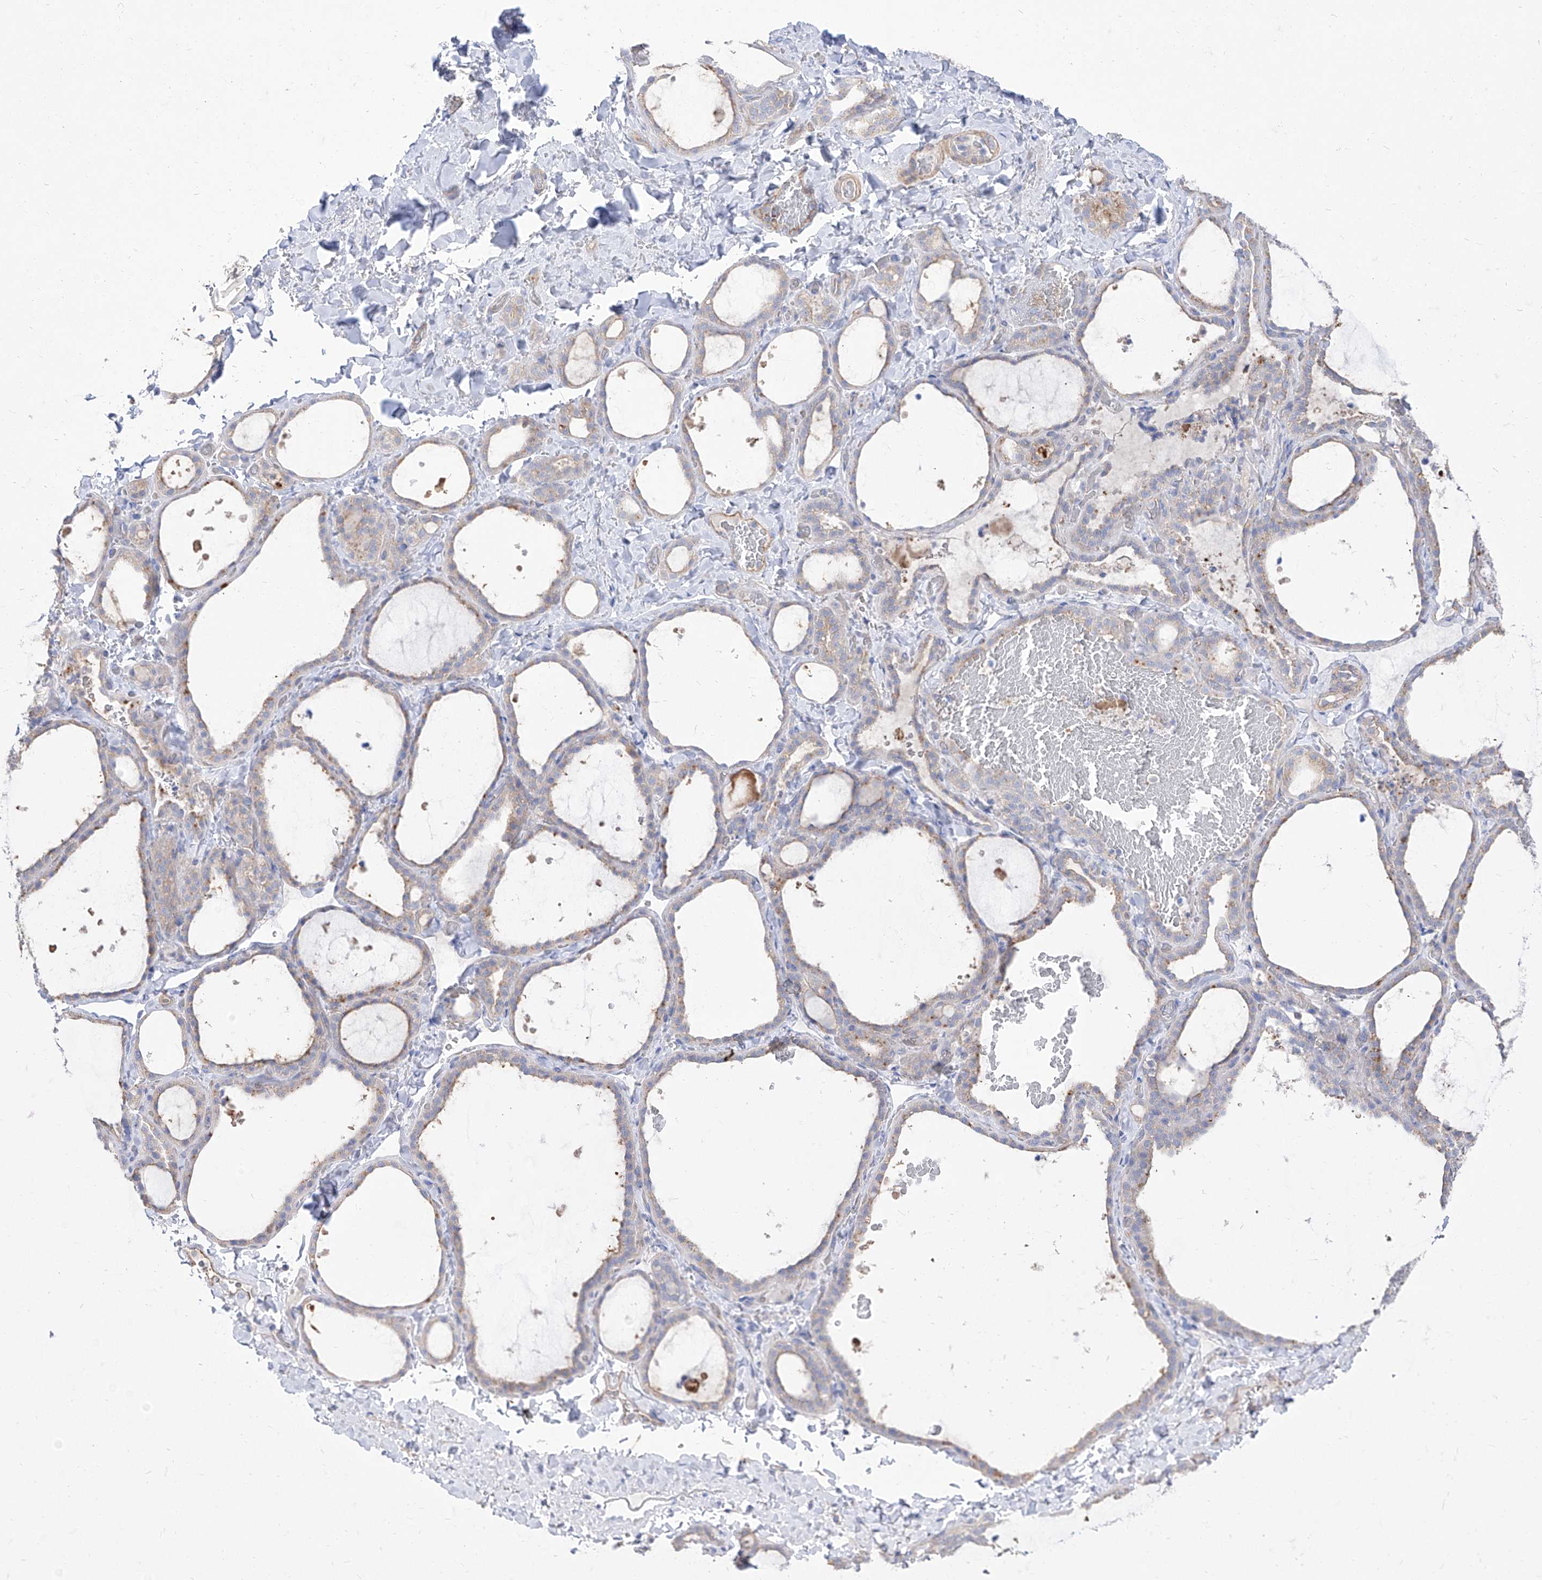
{"staining": {"intensity": "weak", "quantity": "<25%", "location": "cytoplasmic/membranous"}, "tissue": "thyroid gland", "cell_type": "Glandular cells", "image_type": "normal", "snomed": [{"axis": "morphology", "description": "Normal tissue, NOS"}, {"axis": "topography", "description": "Thyroid gland"}], "caption": "Human thyroid gland stained for a protein using immunohistochemistry (IHC) demonstrates no expression in glandular cells.", "gene": "C1orf74", "patient": {"sex": "female", "age": 22}}